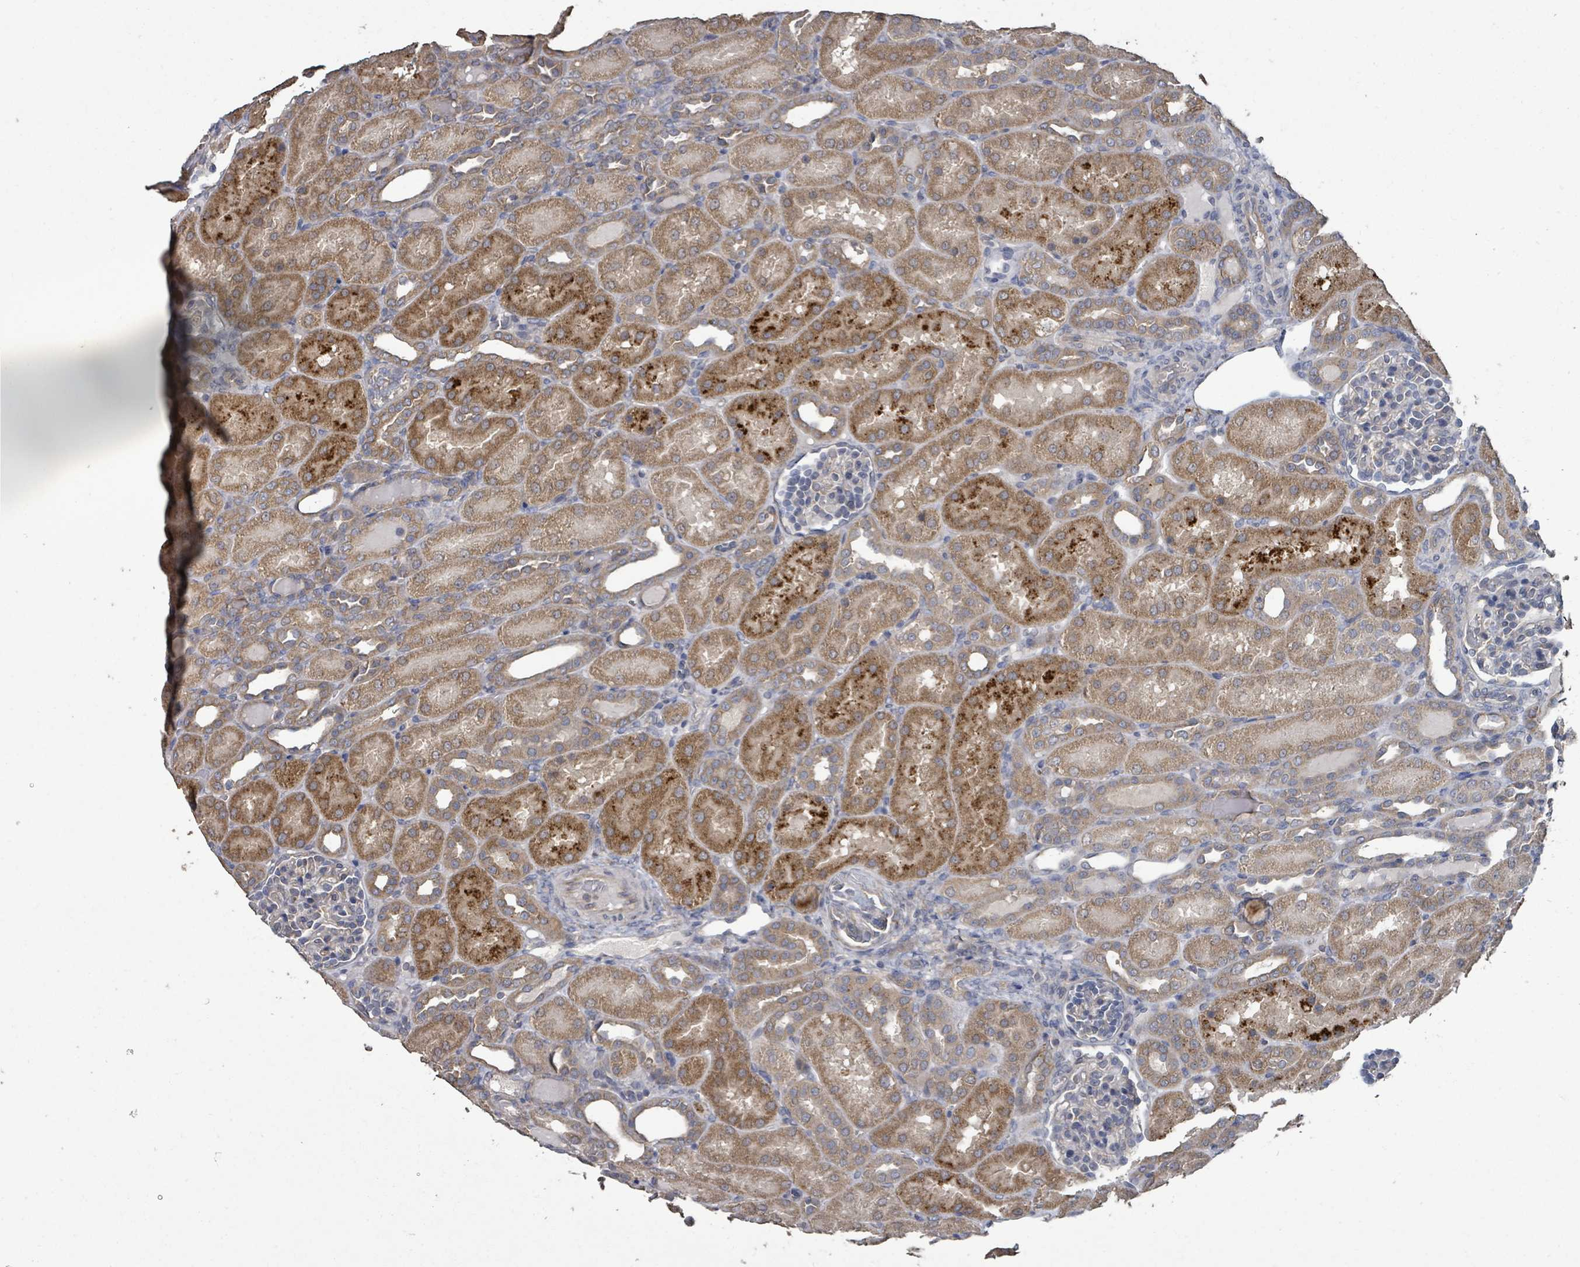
{"staining": {"intensity": "negative", "quantity": "none", "location": "none"}, "tissue": "kidney", "cell_type": "Cells in glomeruli", "image_type": "normal", "snomed": [{"axis": "morphology", "description": "Normal tissue, NOS"}, {"axis": "topography", "description": "Kidney"}], "caption": "Cells in glomeruli show no significant staining in benign kidney. The staining was performed using DAB (3,3'-diaminobenzidine) to visualize the protein expression in brown, while the nuclei were stained in blue with hematoxylin (Magnification: 20x).", "gene": "SLC9A7", "patient": {"sex": "male", "age": 1}}